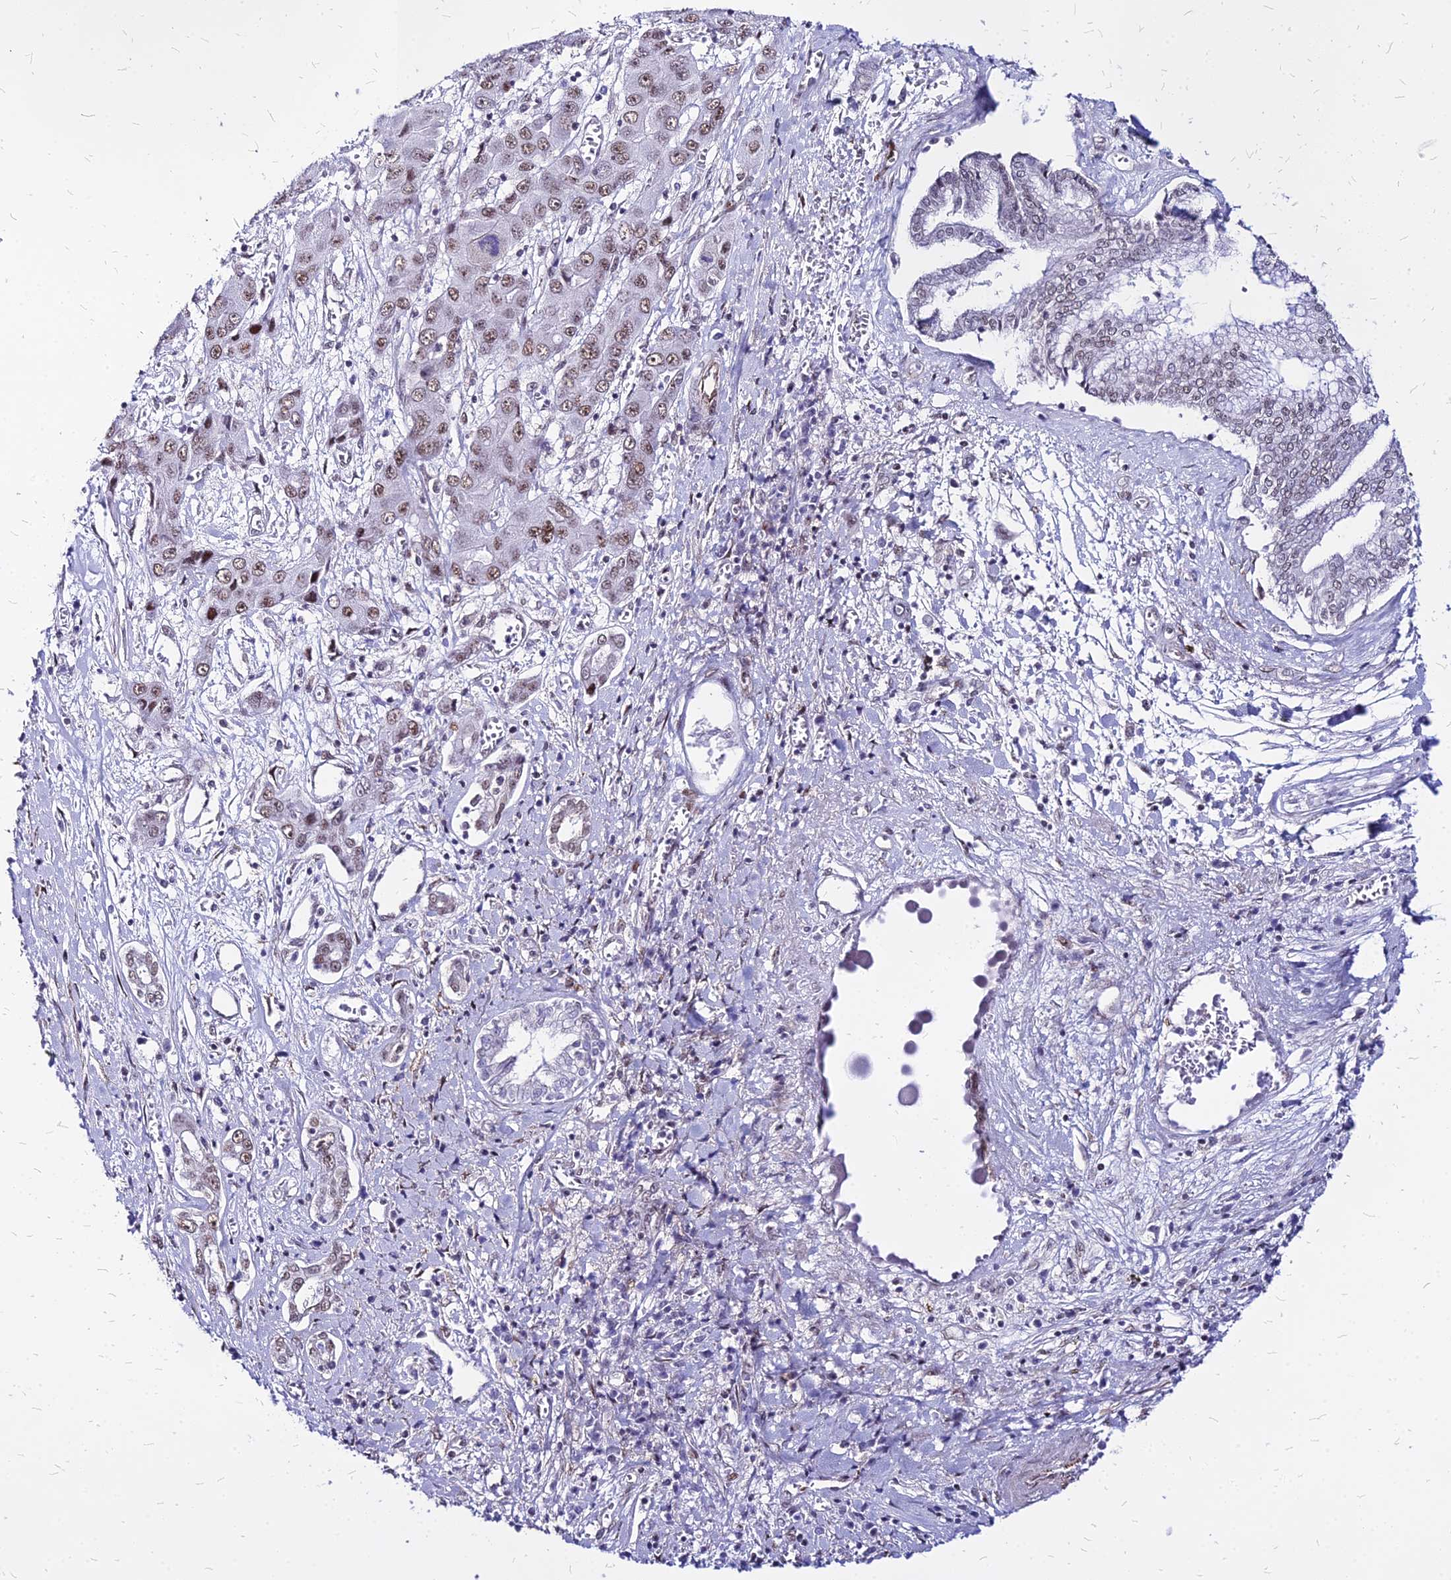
{"staining": {"intensity": "moderate", "quantity": "25%-75%", "location": "nuclear"}, "tissue": "liver cancer", "cell_type": "Tumor cells", "image_type": "cancer", "snomed": [{"axis": "morphology", "description": "Cholangiocarcinoma"}, {"axis": "topography", "description": "Liver"}], "caption": "High-magnification brightfield microscopy of cholangiocarcinoma (liver) stained with DAB (brown) and counterstained with hematoxylin (blue). tumor cells exhibit moderate nuclear positivity is present in approximately25%-75% of cells.", "gene": "FDX2", "patient": {"sex": "male", "age": 67}}